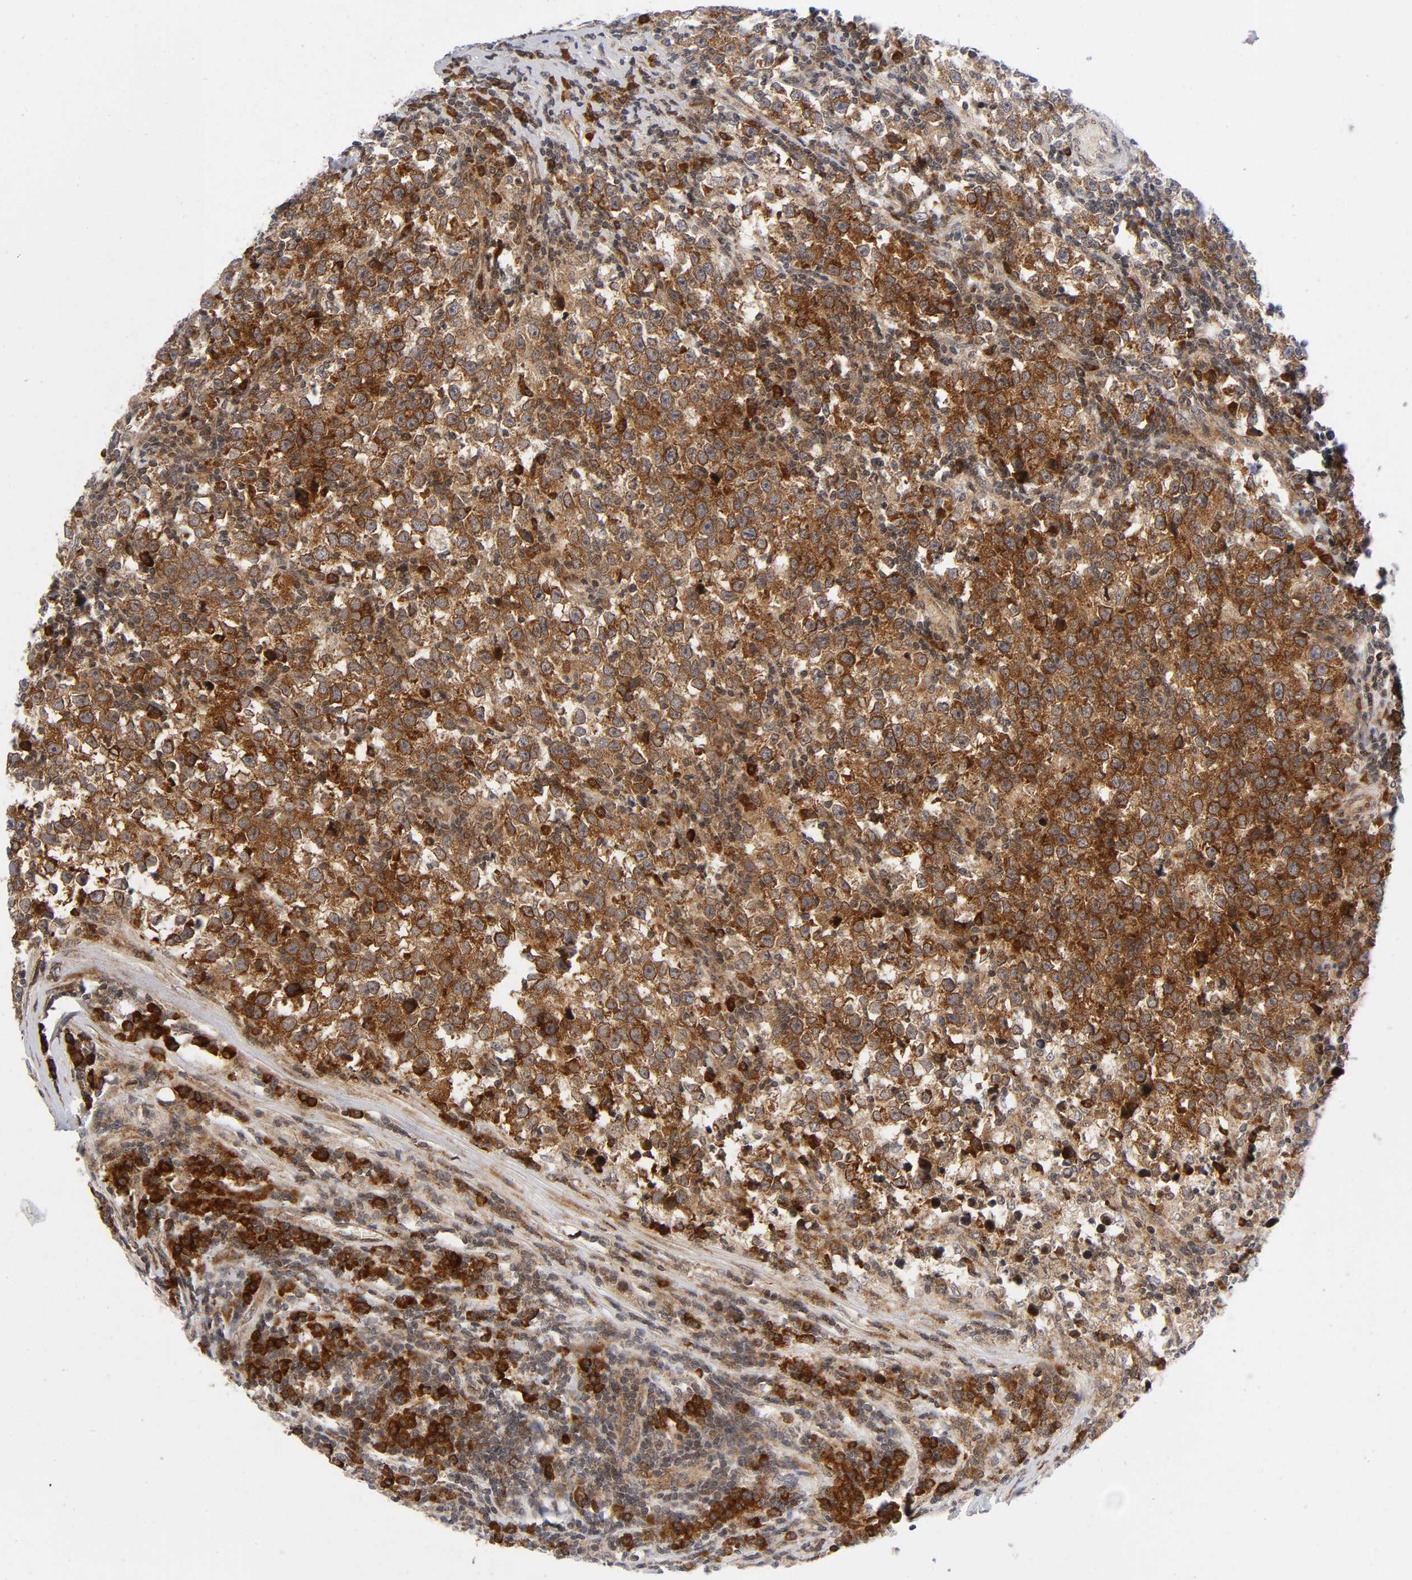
{"staining": {"intensity": "strong", "quantity": ">75%", "location": "cytoplasmic/membranous"}, "tissue": "testis cancer", "cell_type": "Tumor cells", "image_type": "cancer", "snomed": [{"axis": "morphology", "description": "Seminoma, NOS"}, {"axis": "topography", "description": "Testis"}], "caption": "The immunohistochemical stain highlights strong cytoplasmic/membranous positivity in tumor cells of testis cancer tissue.", "gene": "EIF5", "patient": {"sex": "male", "age": 43}}